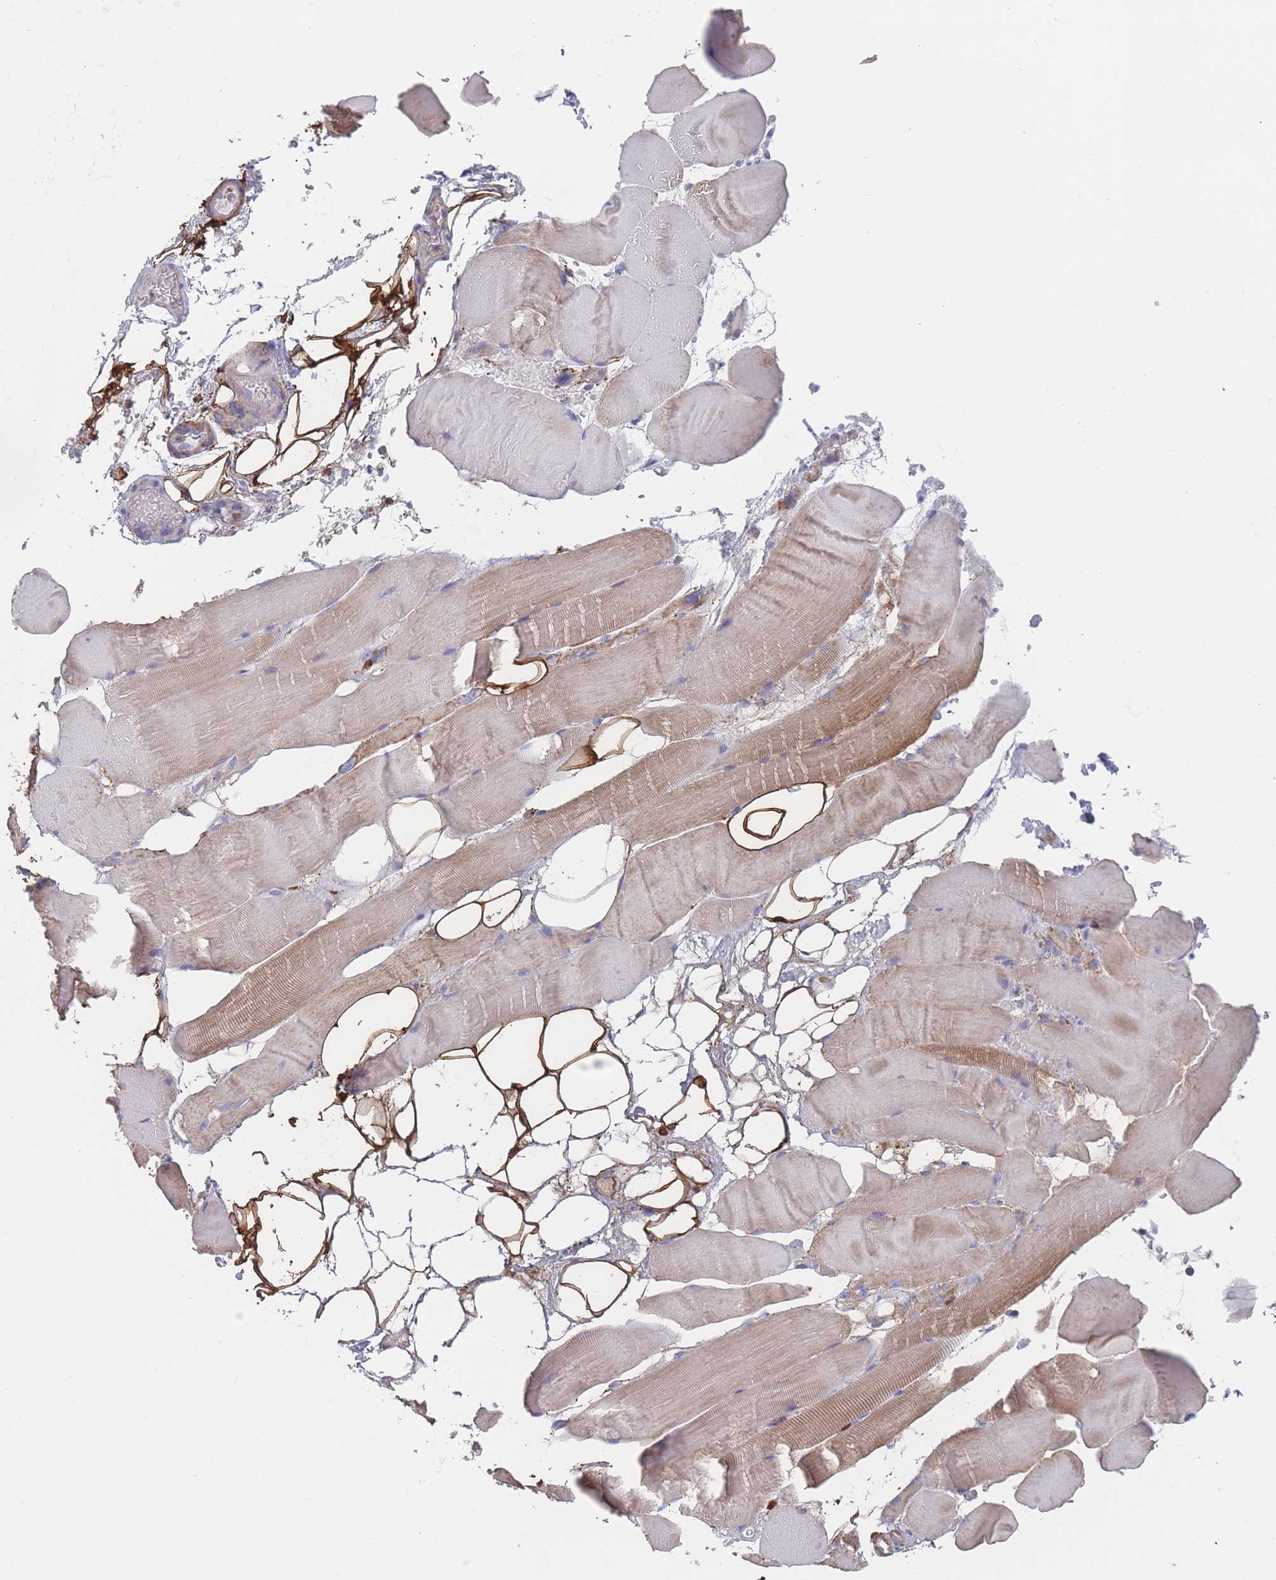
{"staining": {"intensity": "moderate", "quantity": "<25%", "location": "cytoplasmic/membranous"}, "tissue": "skeletal muscle", "cell_type": "Myocytes", "image_type": "normal", "snomed": [{"axis": "morphology", "description": "Normal tissue, NOS"}, {"axis": "topography", "description": "Skeletal muscle"}, {"axis": "topography", "description": "Parathyroid gland"}], "caption": "DAB immunohistochemical staining of unremarkable human skeletal muscle displays moderate cytoplasmic/membranous protein staining in about <25% of myocytes.", "gene": "ADH1A", "patient": {"sex": "female", "age": 37}}